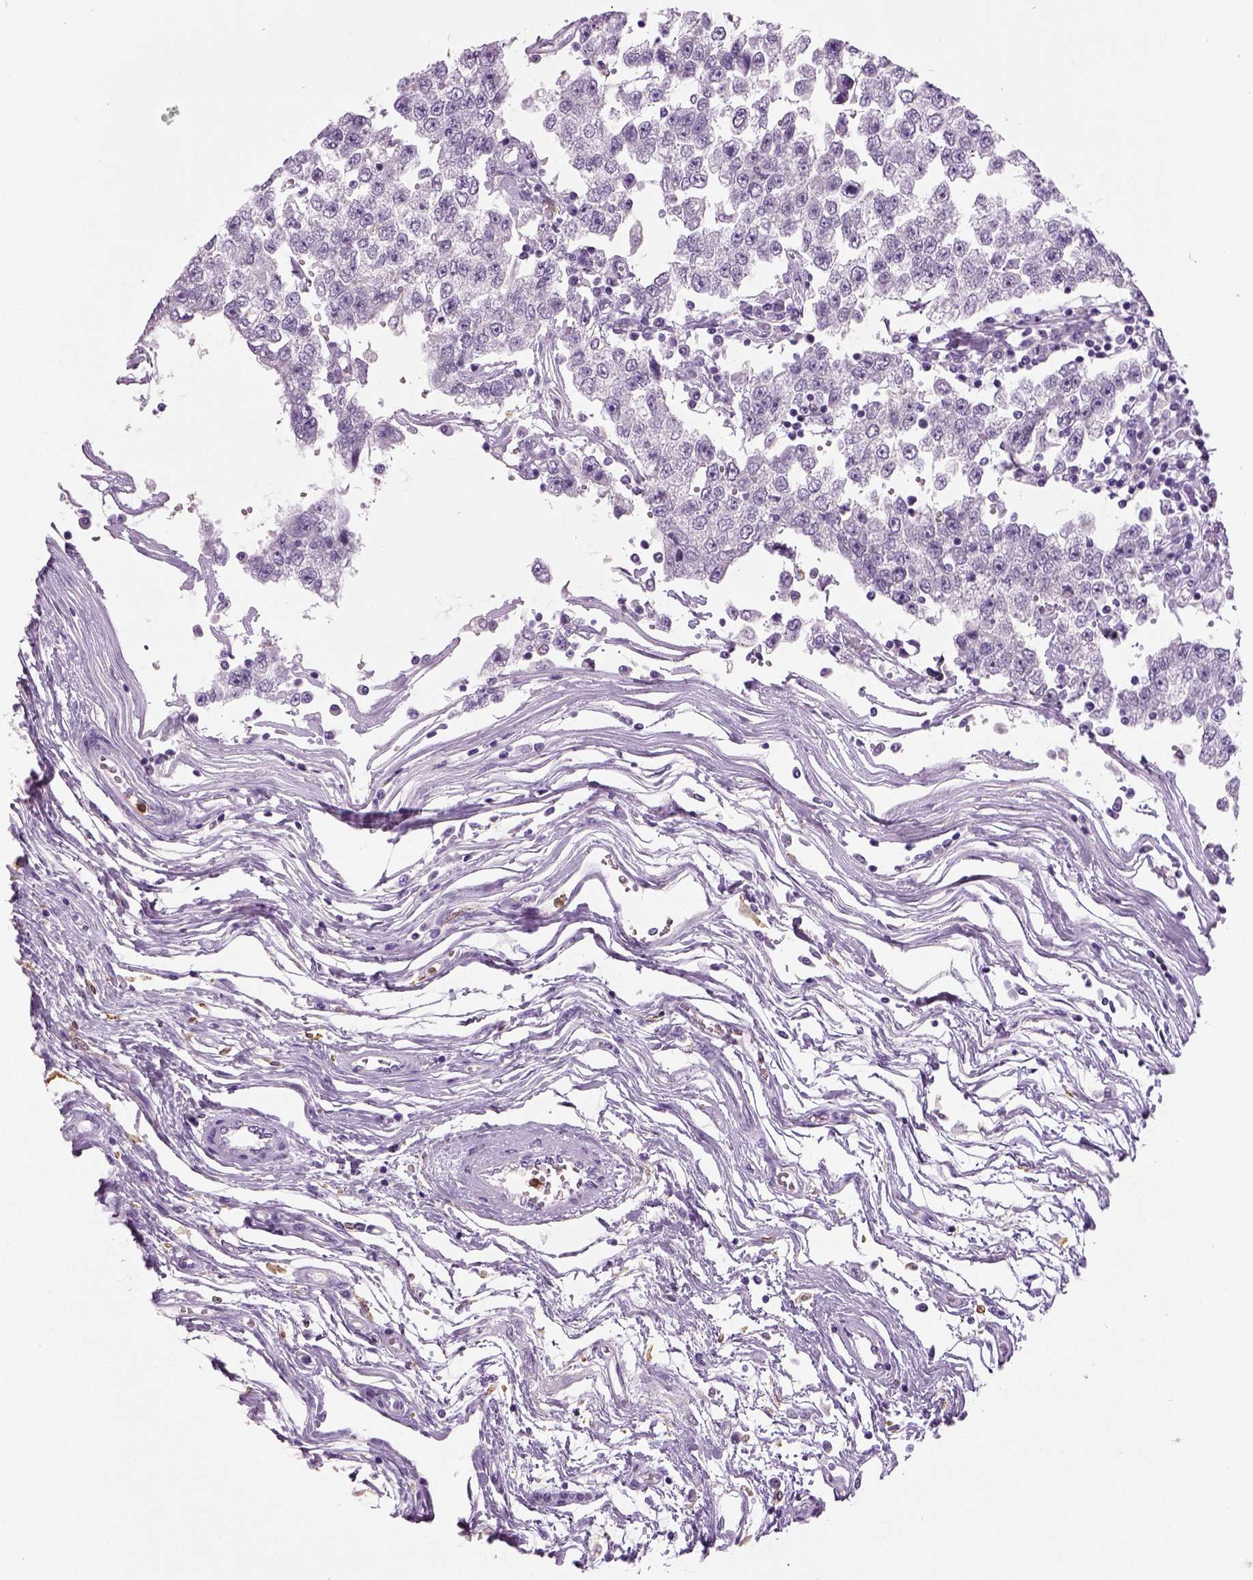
{"staining": {"intensity": "negative", "quantity": "none", "location": "none"}, "tissue": "testis cancer", "cell_type": "Tumor cells", "image_type": "cancer", "snomed": [{"axis": "morphology", "description": "Seminoma, NOS"}, {"axis": "topography", "description": "Testis"}], "caption": "Testis cancer stained for a protein using immunohistochemistry exhibits no expression tumor cells.", "gene": "NECAB2", "patient": {"sex": "male", "age": 34}}